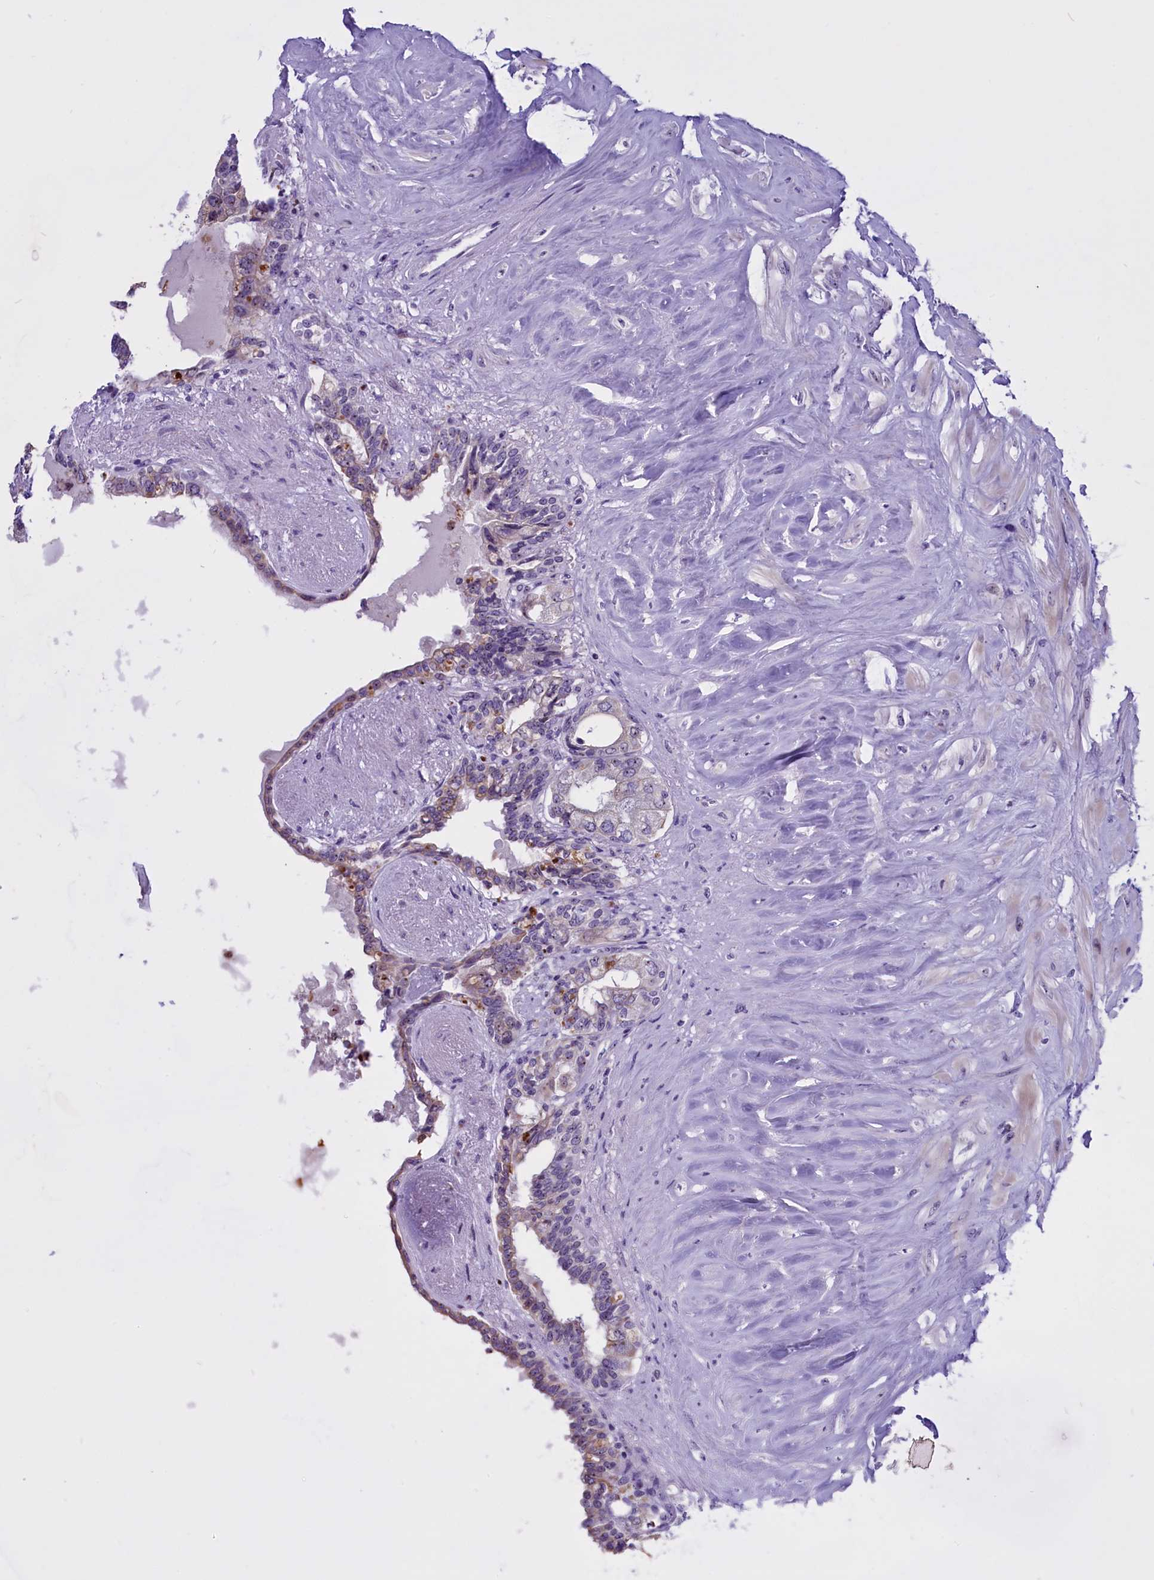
{"staining": {"intensity": "weak", "quantity": "<25%", "location": "nuclear"}, "tissue": "seminal vesicle", "cell_type": "Glandular cells", "image_type": "normal", "snomed": [{"axis": "morphology", "description": "Normal tissue, NOS"}, {"axis": "topography", "description": "Seminal veicle"}], "caption": "The micrograph displays no staining of glandular cells in benign seminal vesicle. Brightfield microscopy of immunohistochemistry (IHC) stained with DAB (3,3'-diaminobenzidine) (brown) and hematoxylin (blue), captured at high magnification.", "gene": "TBL3", "patient": {"sex": "male", "age": 63}}